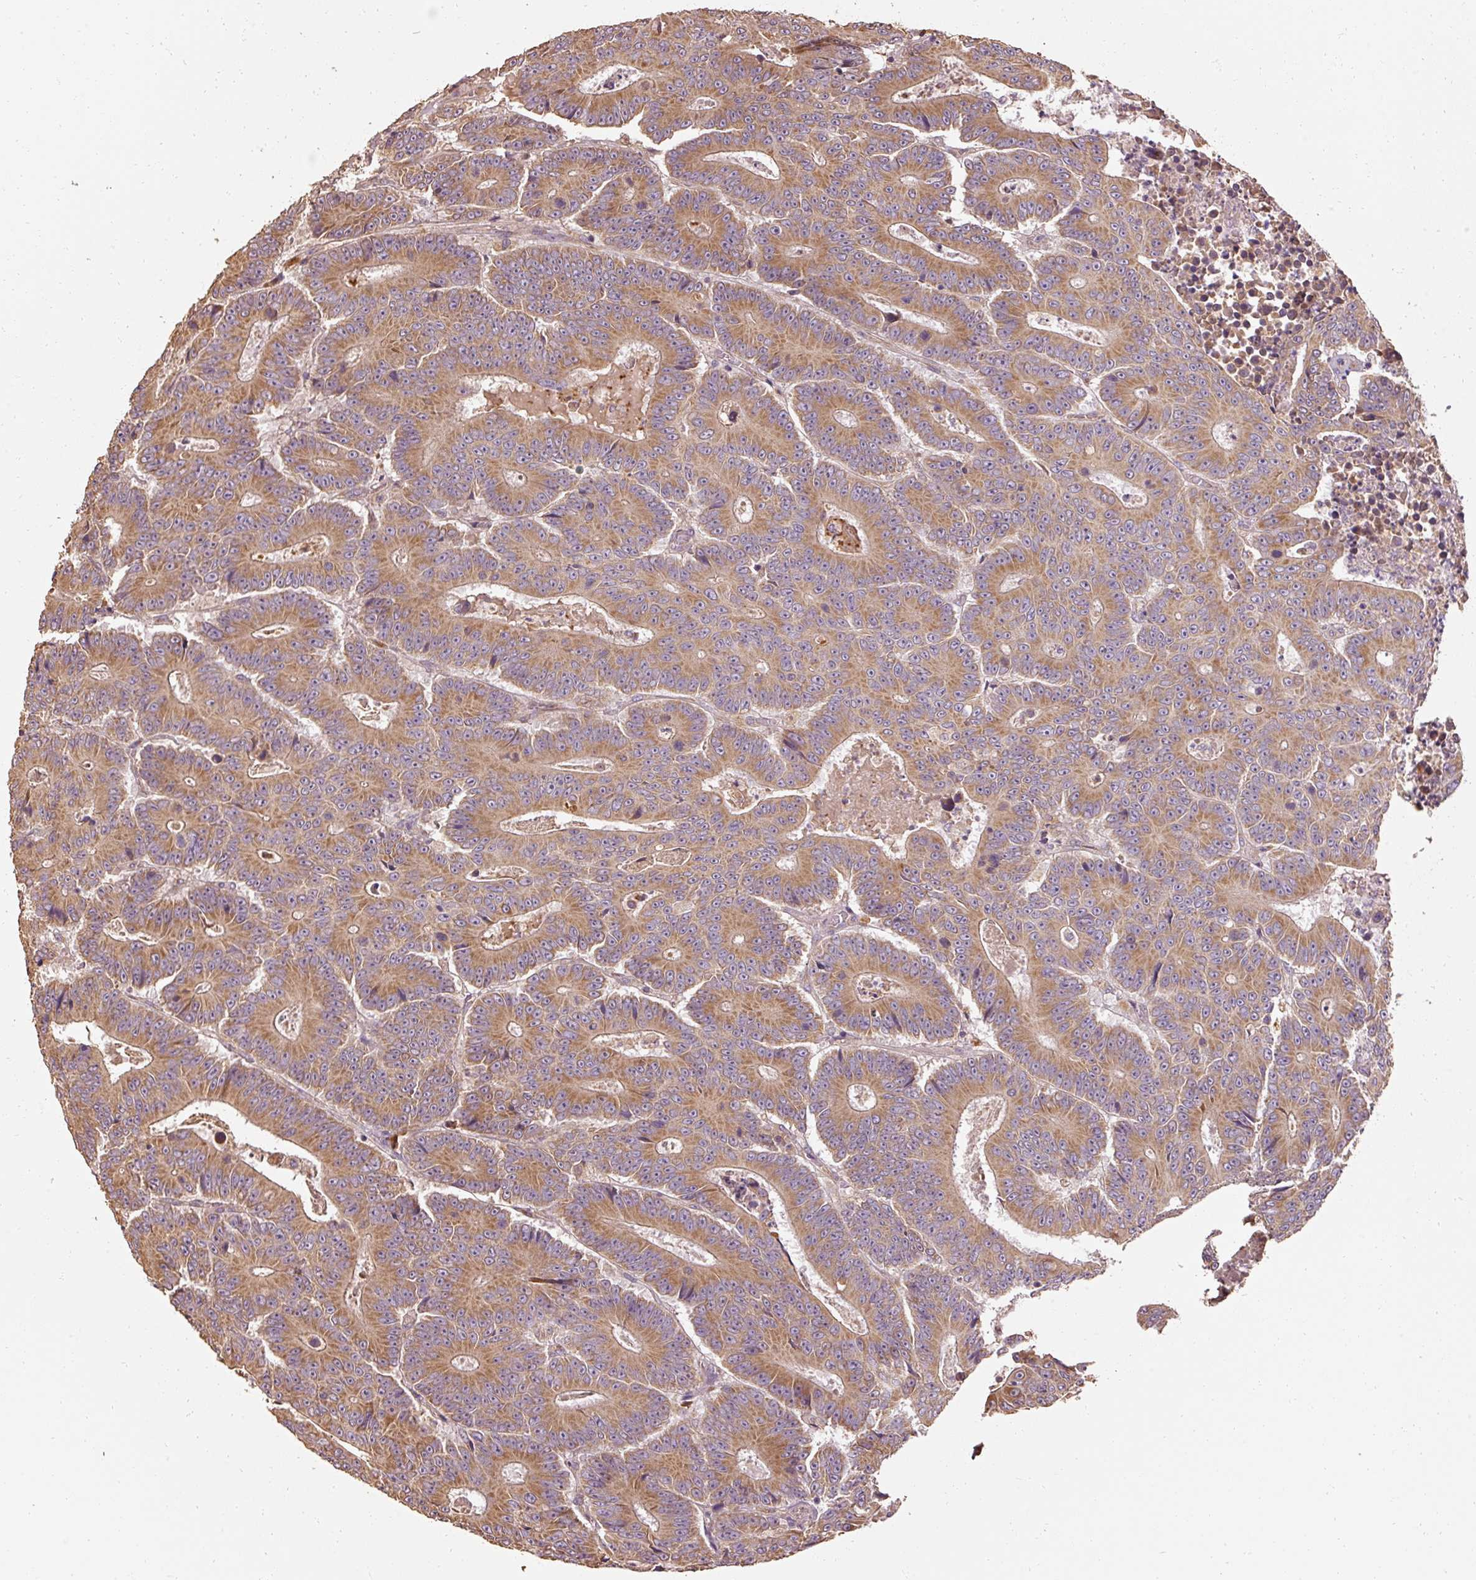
{"staining": {"intensity": "moderate", "quantity": ">75%", "location": "cytoplasmic/membranous"}, "tissue": "colorectal cancer", "cell_type": "Tumor cells", "image_type": "cancer", "snomed": [{"axis": "morphology", "description": "Adenocarcinoma, NOS"}, {"axis": "topography", "description": "Colon"}], "caption": "Immunohistochemical staining of human colorectal adenocarcinoma displays medium levels of moderate cytoplasmic/membranous expression in approximately >75% of tumor cells.", "gene": "EFHC1", "patient": {"sex": "male", "age": 83}}